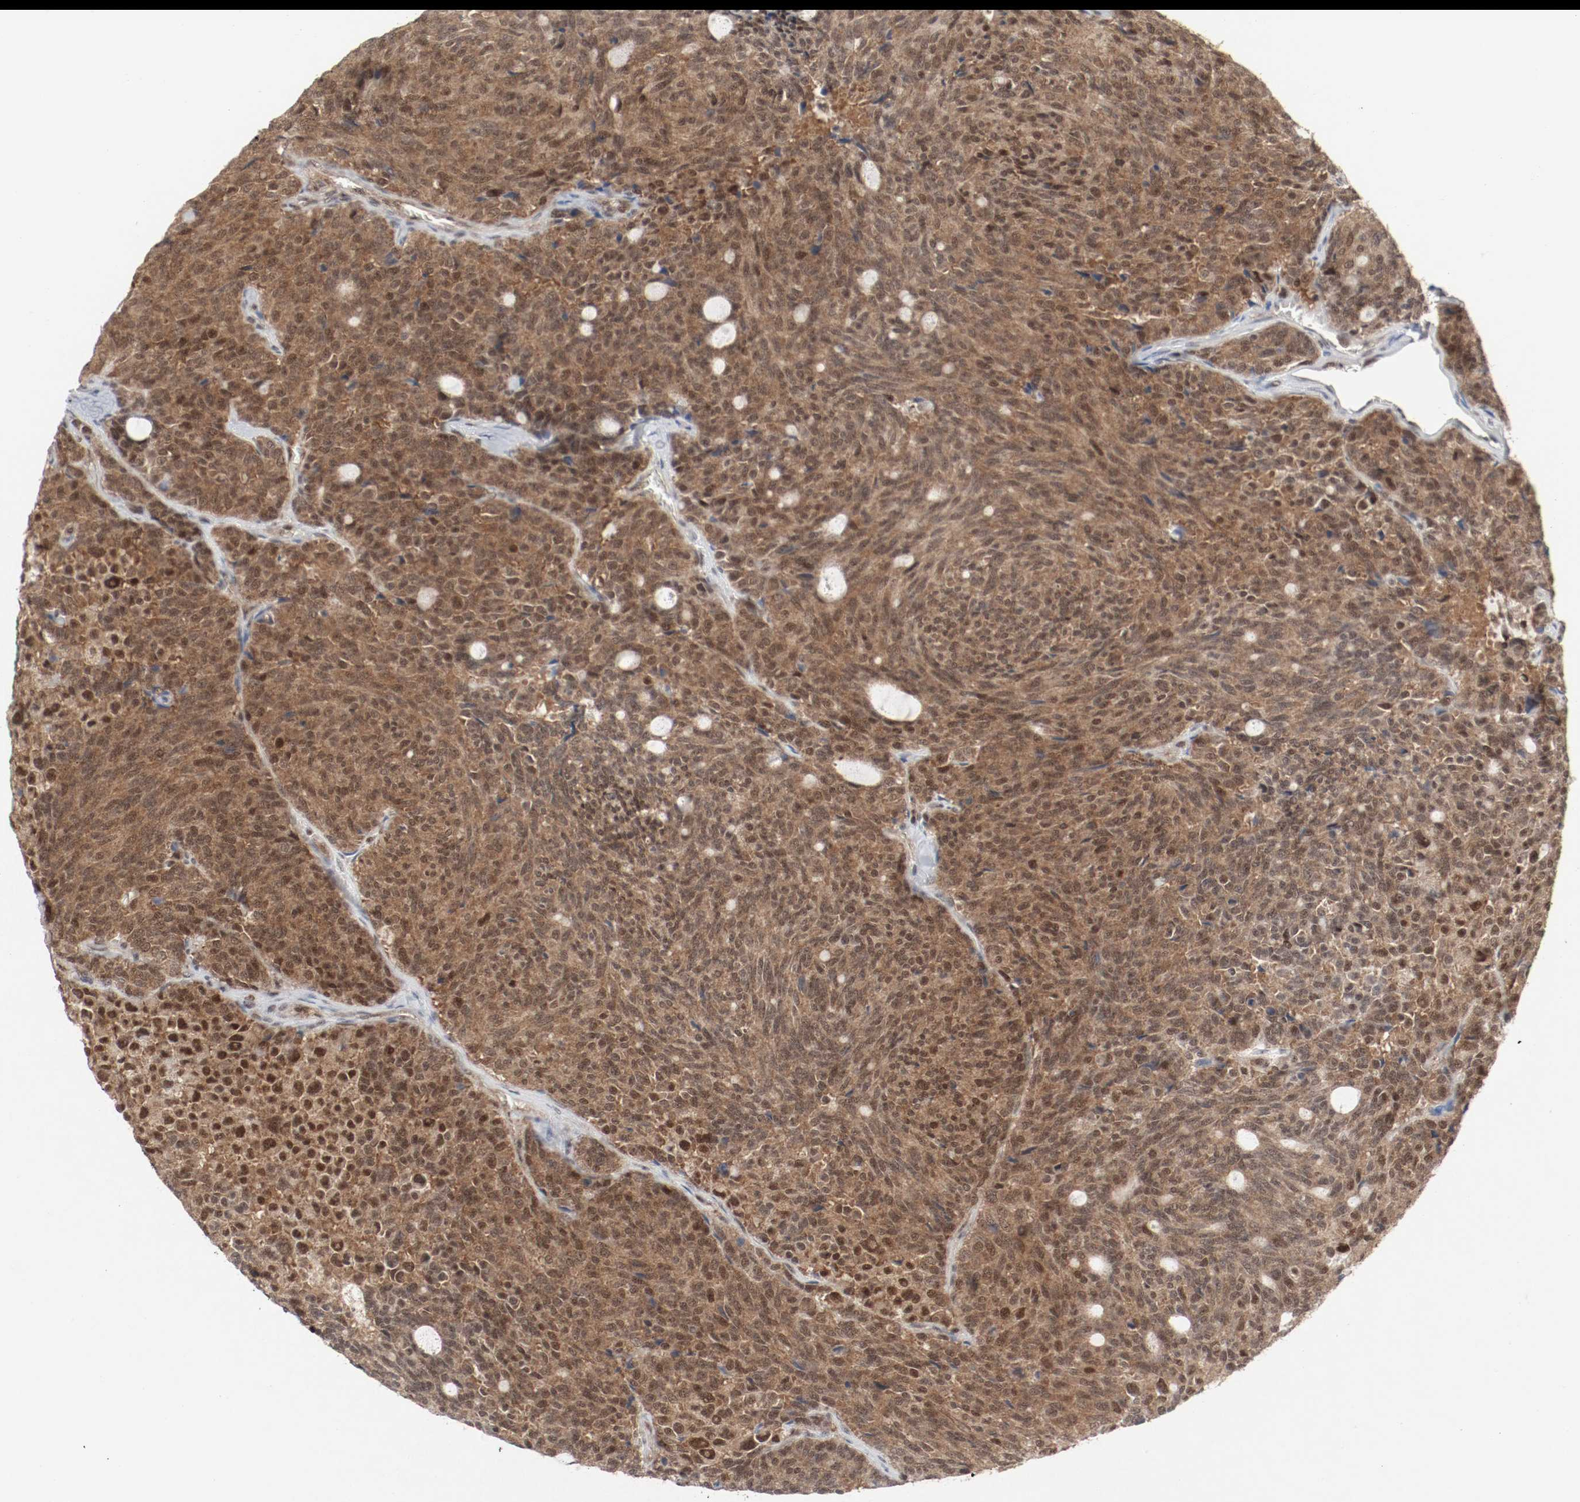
{"staining": {"intensity": "moderate", "quantity": ">75%", "location": "cytoplasmic/membranous,nuclear"}, "tissue": "carcinoid", "cell_type": "Tumor cells", "image_type": "cancer", "snomed": [{"axis": "morphology", "description": "Carcinoid, malignant, NOS"}, {"axis": "topography", "description": "Pancreas"}], "caption": "Moderate cytoplasmic/membranous and nuclear expression for a protein is present in approximately >75% of tumor cells of carcinoid using immunohistochemistry (IHC).", "gene": "CSNK2B", "patient": {"sex": "female", "age": 54}}